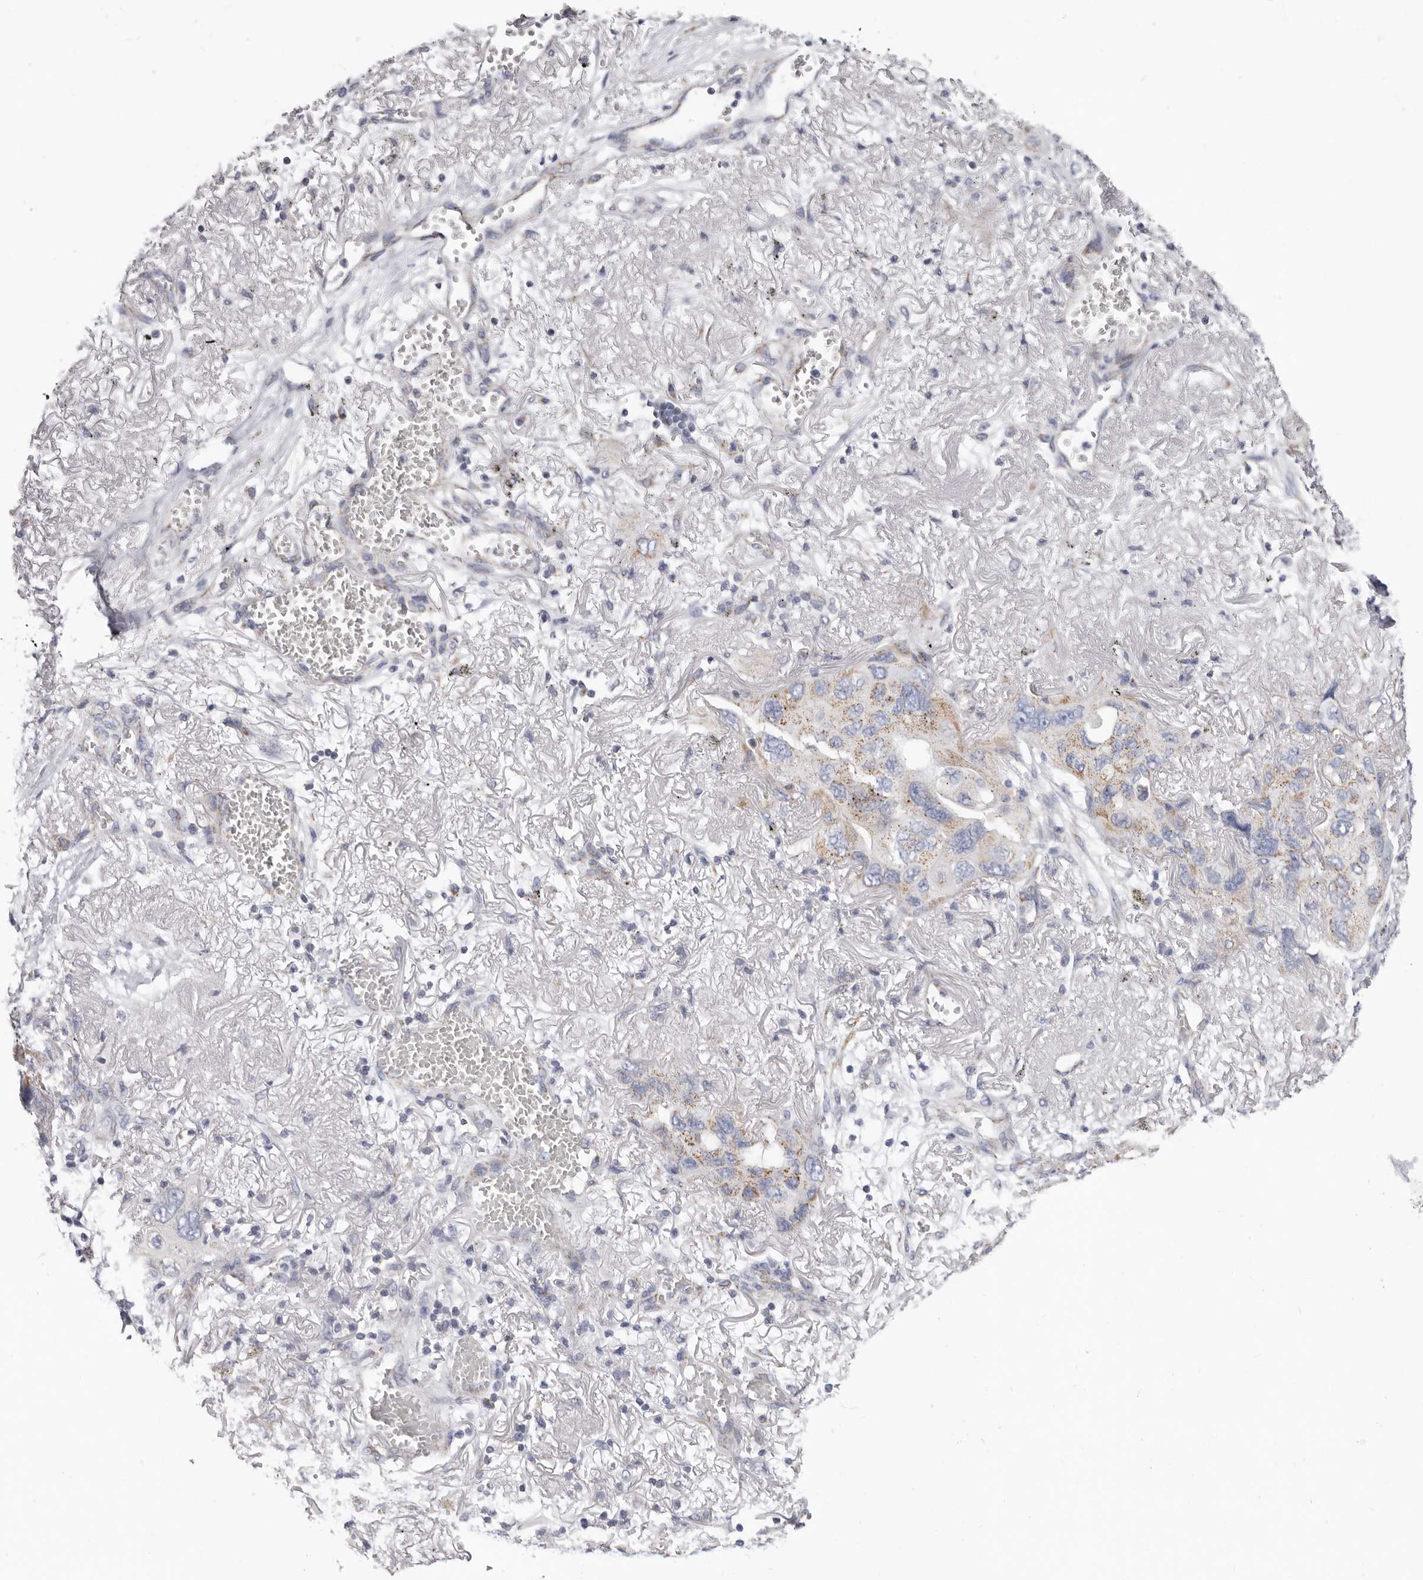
{"staining": {"intensity": "weak", "quantity": "25%-75%", "location": "cytoplasmic/membranous"}, "tissue": "lung cancer", "cell_type": "Tumor cells", "image_type": "cancer", "snomed": [{"axis": "morphology", "description": "Squamous cell carcinoma, NOS"}, {"axis": "topography", "description": "Lung"}], "caption": "The immunohistochemical stain highlights weak cytoplasmic/membranous expression in tumor cells of squamous cell carcinoma (lung) tissue.", "gene": "RSPO2", "patient": {"sex": "female", "age": 73}}